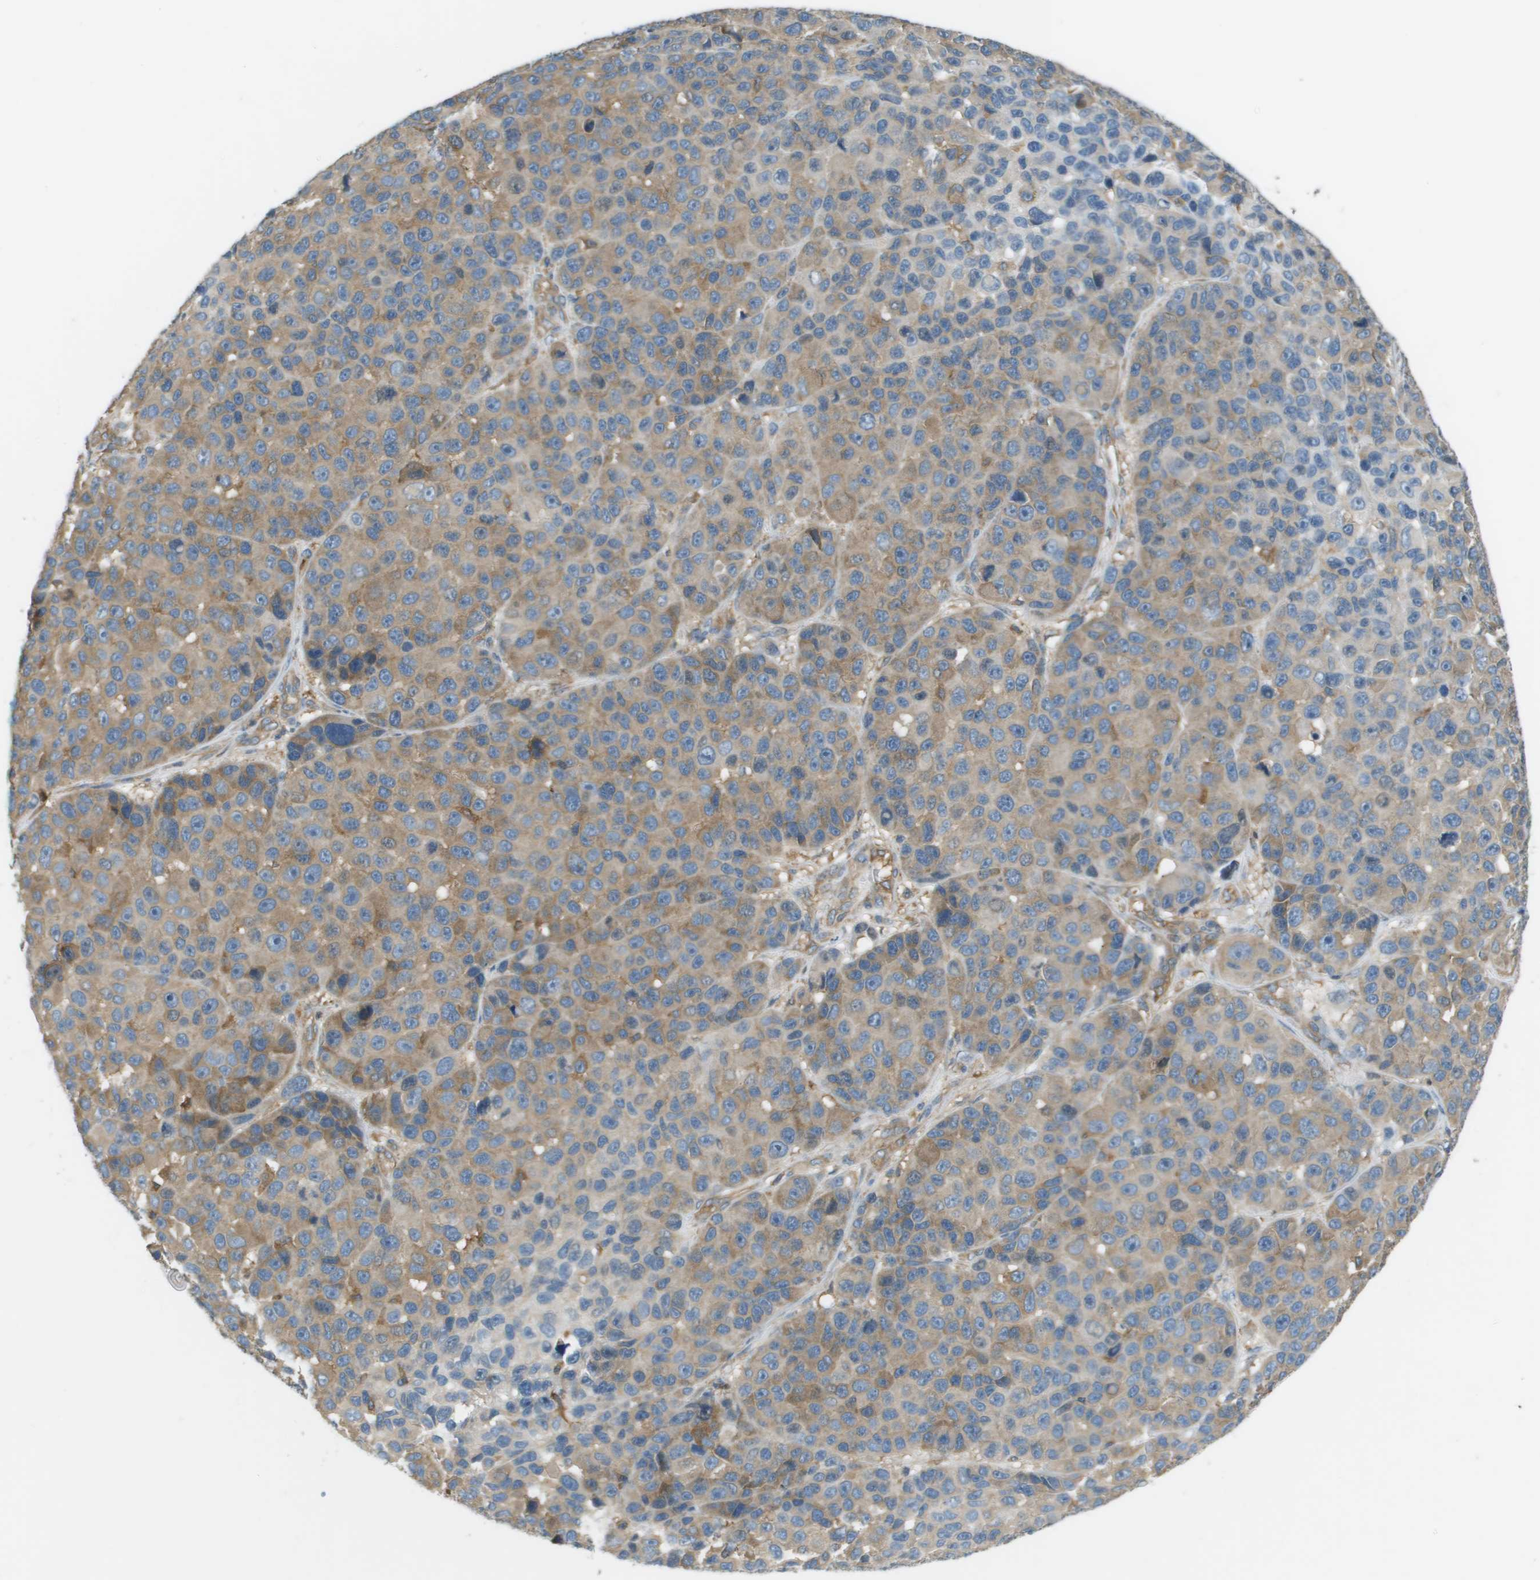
{"staining": {"intensity": "weak", "quantity": ">75%", "location": "cytoplasmic/membranous"}, "tissue": "melanoma", "cell_type": "Tumor cells", "image_type": "cancer", "snomed": [{"axis": "morphology", "description": "Malignant melanoma, NOS"}, {"axis": "topography", "description": "Skin"}], "caption": "This is a photomicrograph of immunohistochemistry staining of malignant melanoma, which shows weak staining in the cytoplasmic/membranous of tumor cells.", "gene": "CORO1B", "patient": {"sex": "male", "age": 53}}